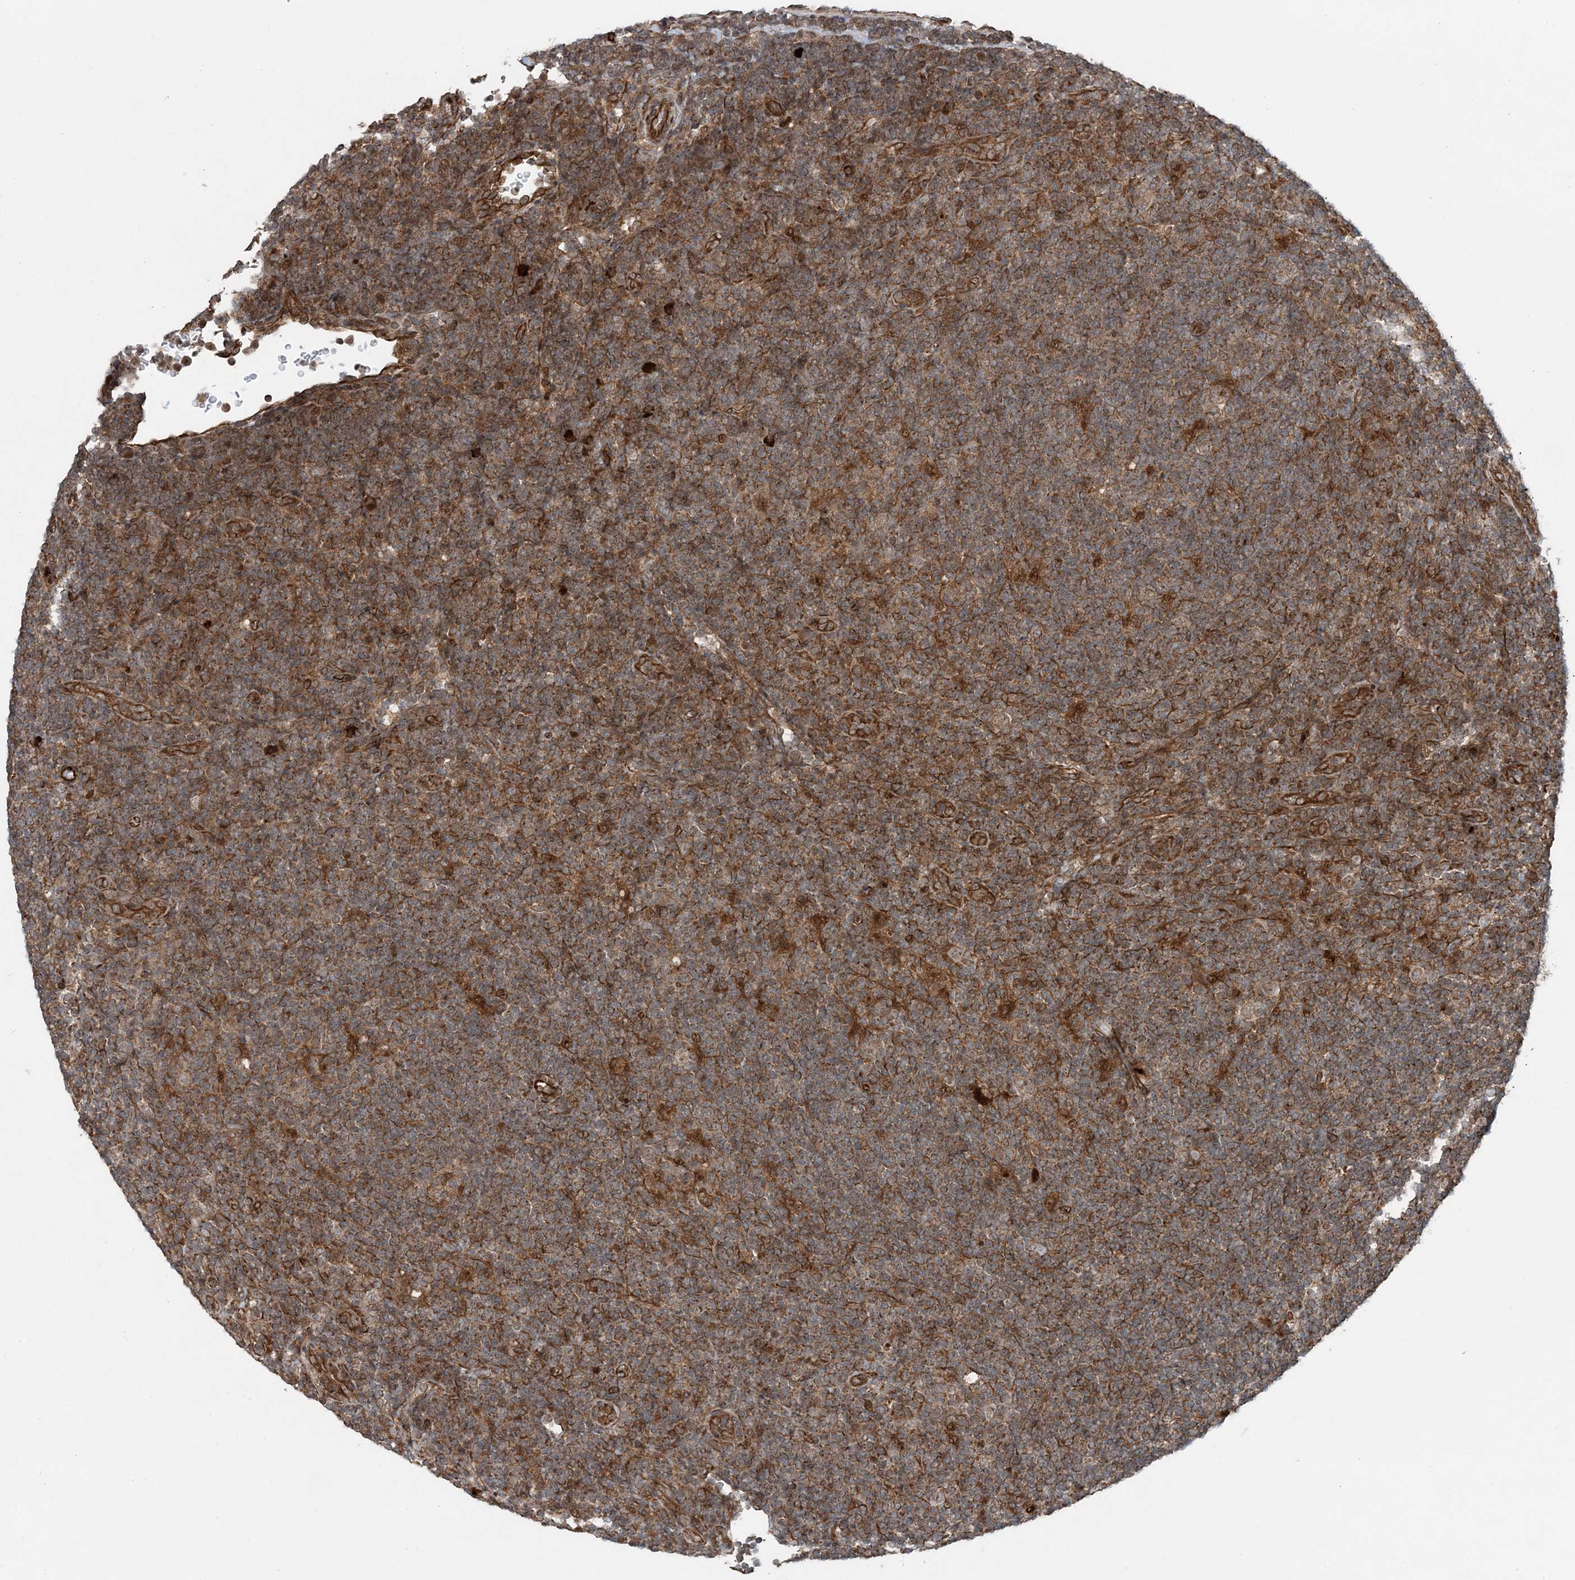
{"staining": {"intensity": "moderate", "quantity": ">75%", "location": "cytoplasmic/membranous,nuclear"}, "tissue": "lymphoma", "cell_type": "Tumor cells", "image_type": "cancer", "snomed": [{"axis": "morphology", "description": "Hodgkin's disease, NOS"}, {"axis": "topography", "description": "Lymph node"}], "caption": "Protein staining demonstrates moderate cytoplasmic/membranous and nuclear expression in about >75% of tumor cells in Hodgkin's disease.", "gene": "EDEM2", "patient": {"sex": "female", "age": 57}}